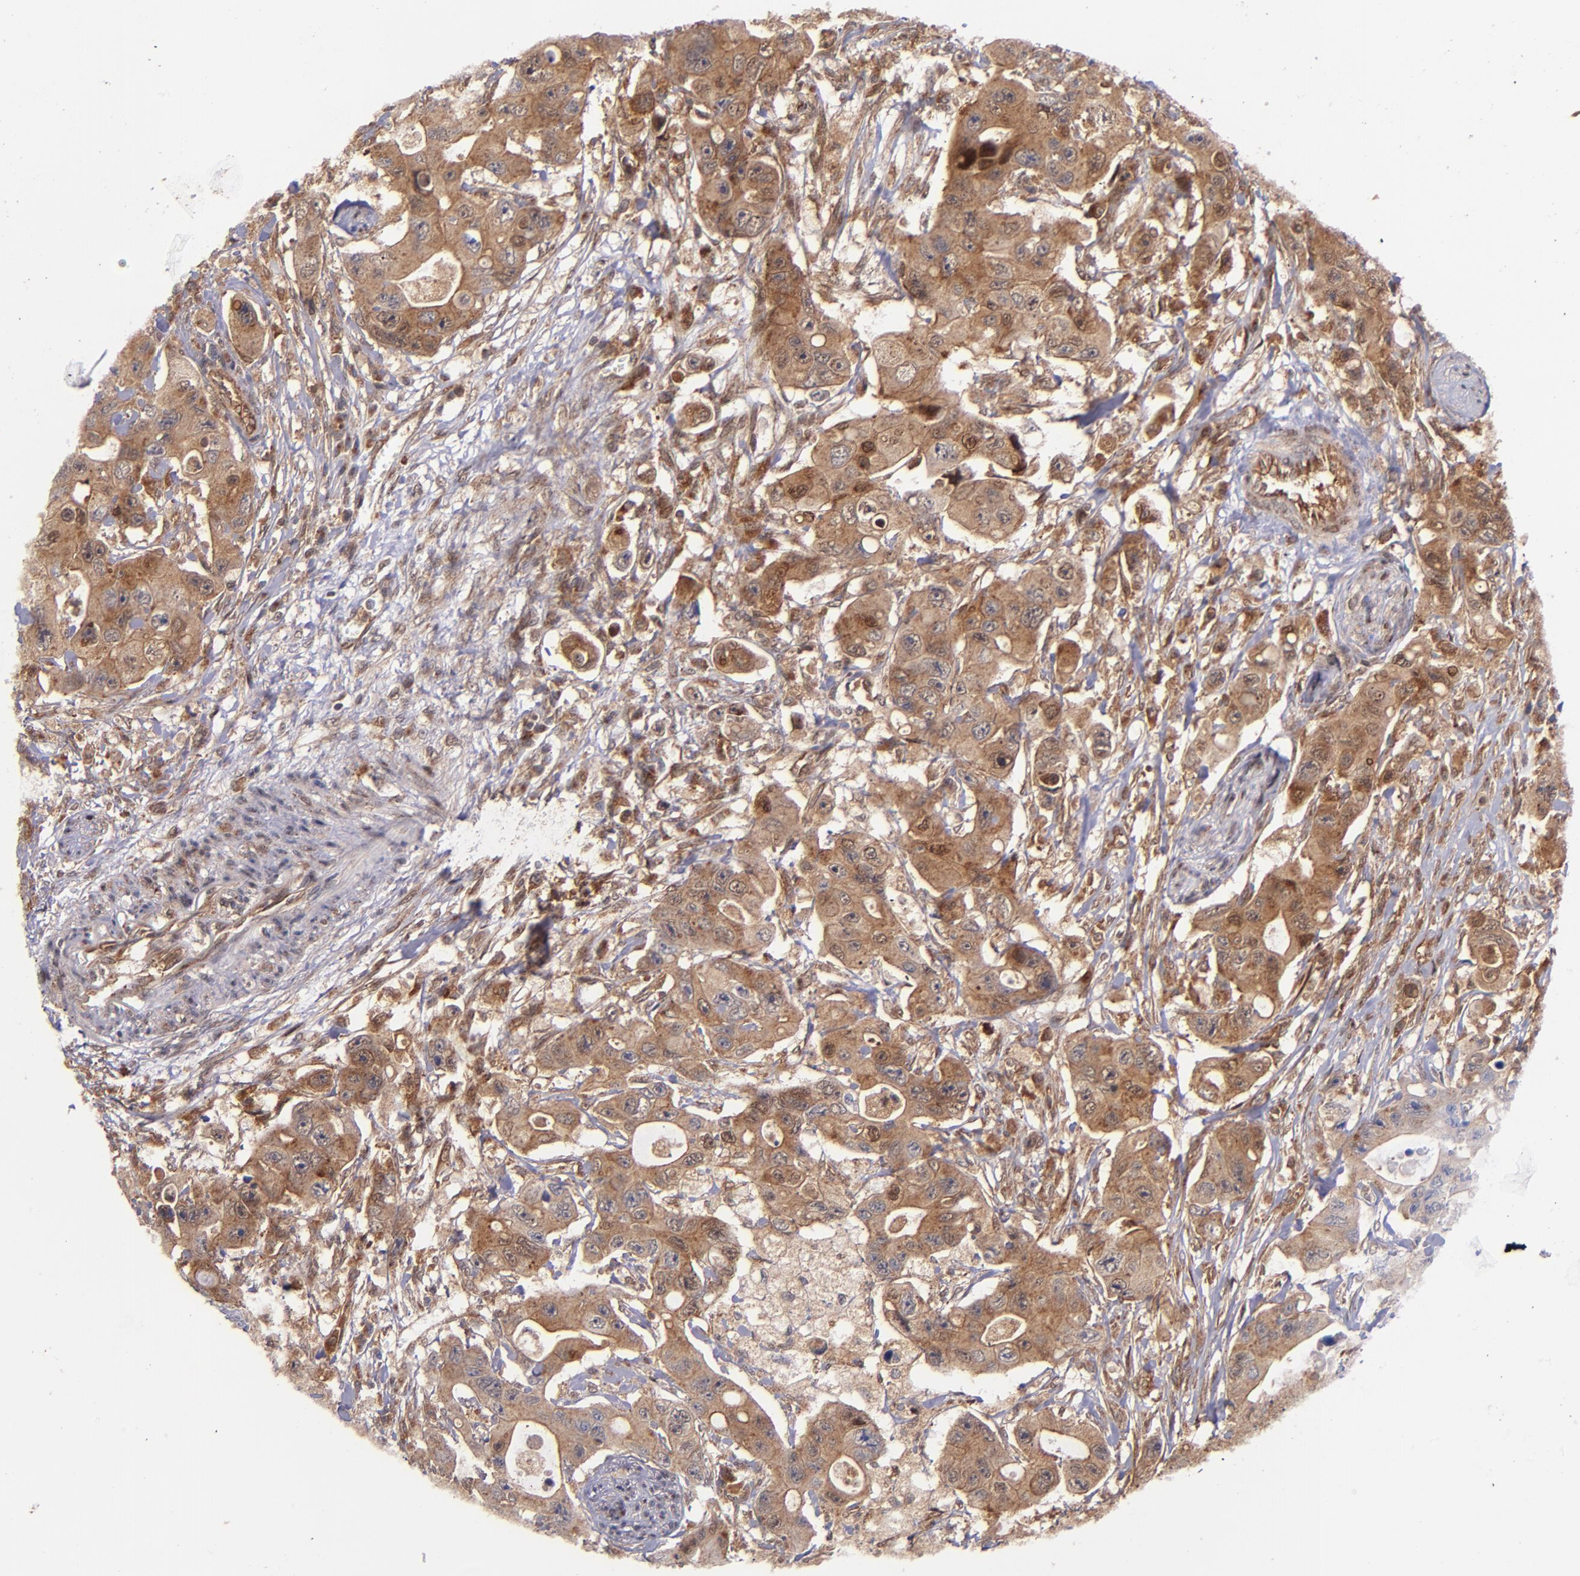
{"staining": {"intensity": "strong", "quantity": ">75%", "location": "cytoplasmic/membranous"}, "tissue": "colorectal cancer", "cell_type": "Tumor cells", "image_type": "cancer", "snomed": [{"axis": "morphology", "description": "Adenocarcinoma, NOS"}, {"axis": "topography", "description": "Colon"}], "caption": "Tumor cells demonstrate strong cytoplasmic/membranous positivity in about >75% of cells in colorectal adenocarcinoma. (Brightfield microscopy of DAB IHC at high magnification).", "gene": "STX8", "patient": {"sex": "female", "age": 46}}